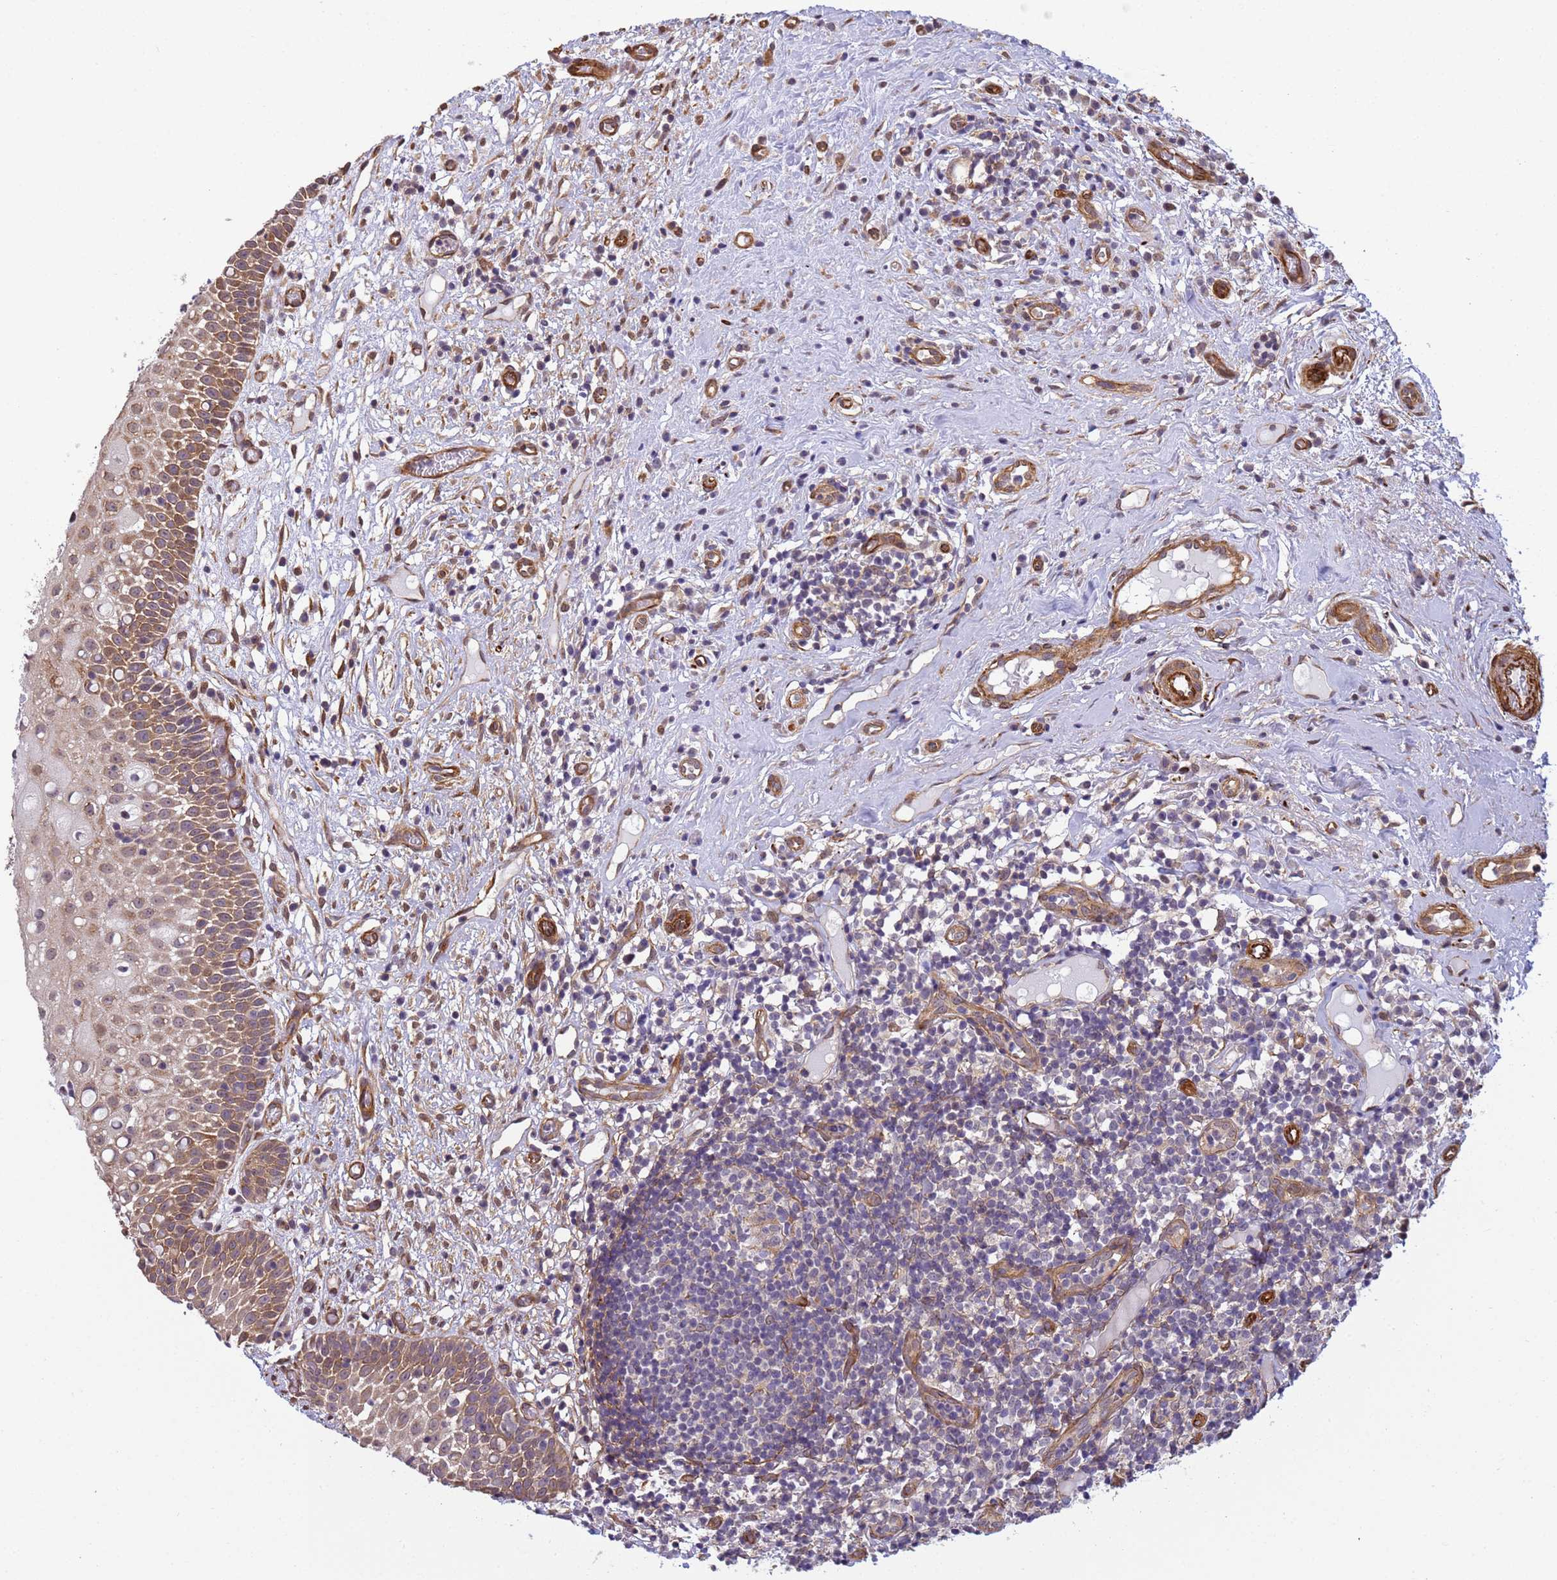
{"staining": {"intensity": "moderate", "quantity": ">75%", "location": "cytoplasmic/membranous,nuclear"}, "tissue": "oral mucosa", "cell_type": "Squamous epithelial cells", "image_type": "normal", "snomed": [{"axis": "morphology", "description": "Normal tissue, NOS"}, {"axis": "topography", "description": "Oral tissue"}], "caption": "DAB immunohistochemical staining of normal human oral mucosa displays moderate cytoplasmic/membranous,nuclear protein positivity in approximately >75% of squamous epithelial cells.", "gene": "ITGB4", "patient": {"sex": "female", "age": 69}}